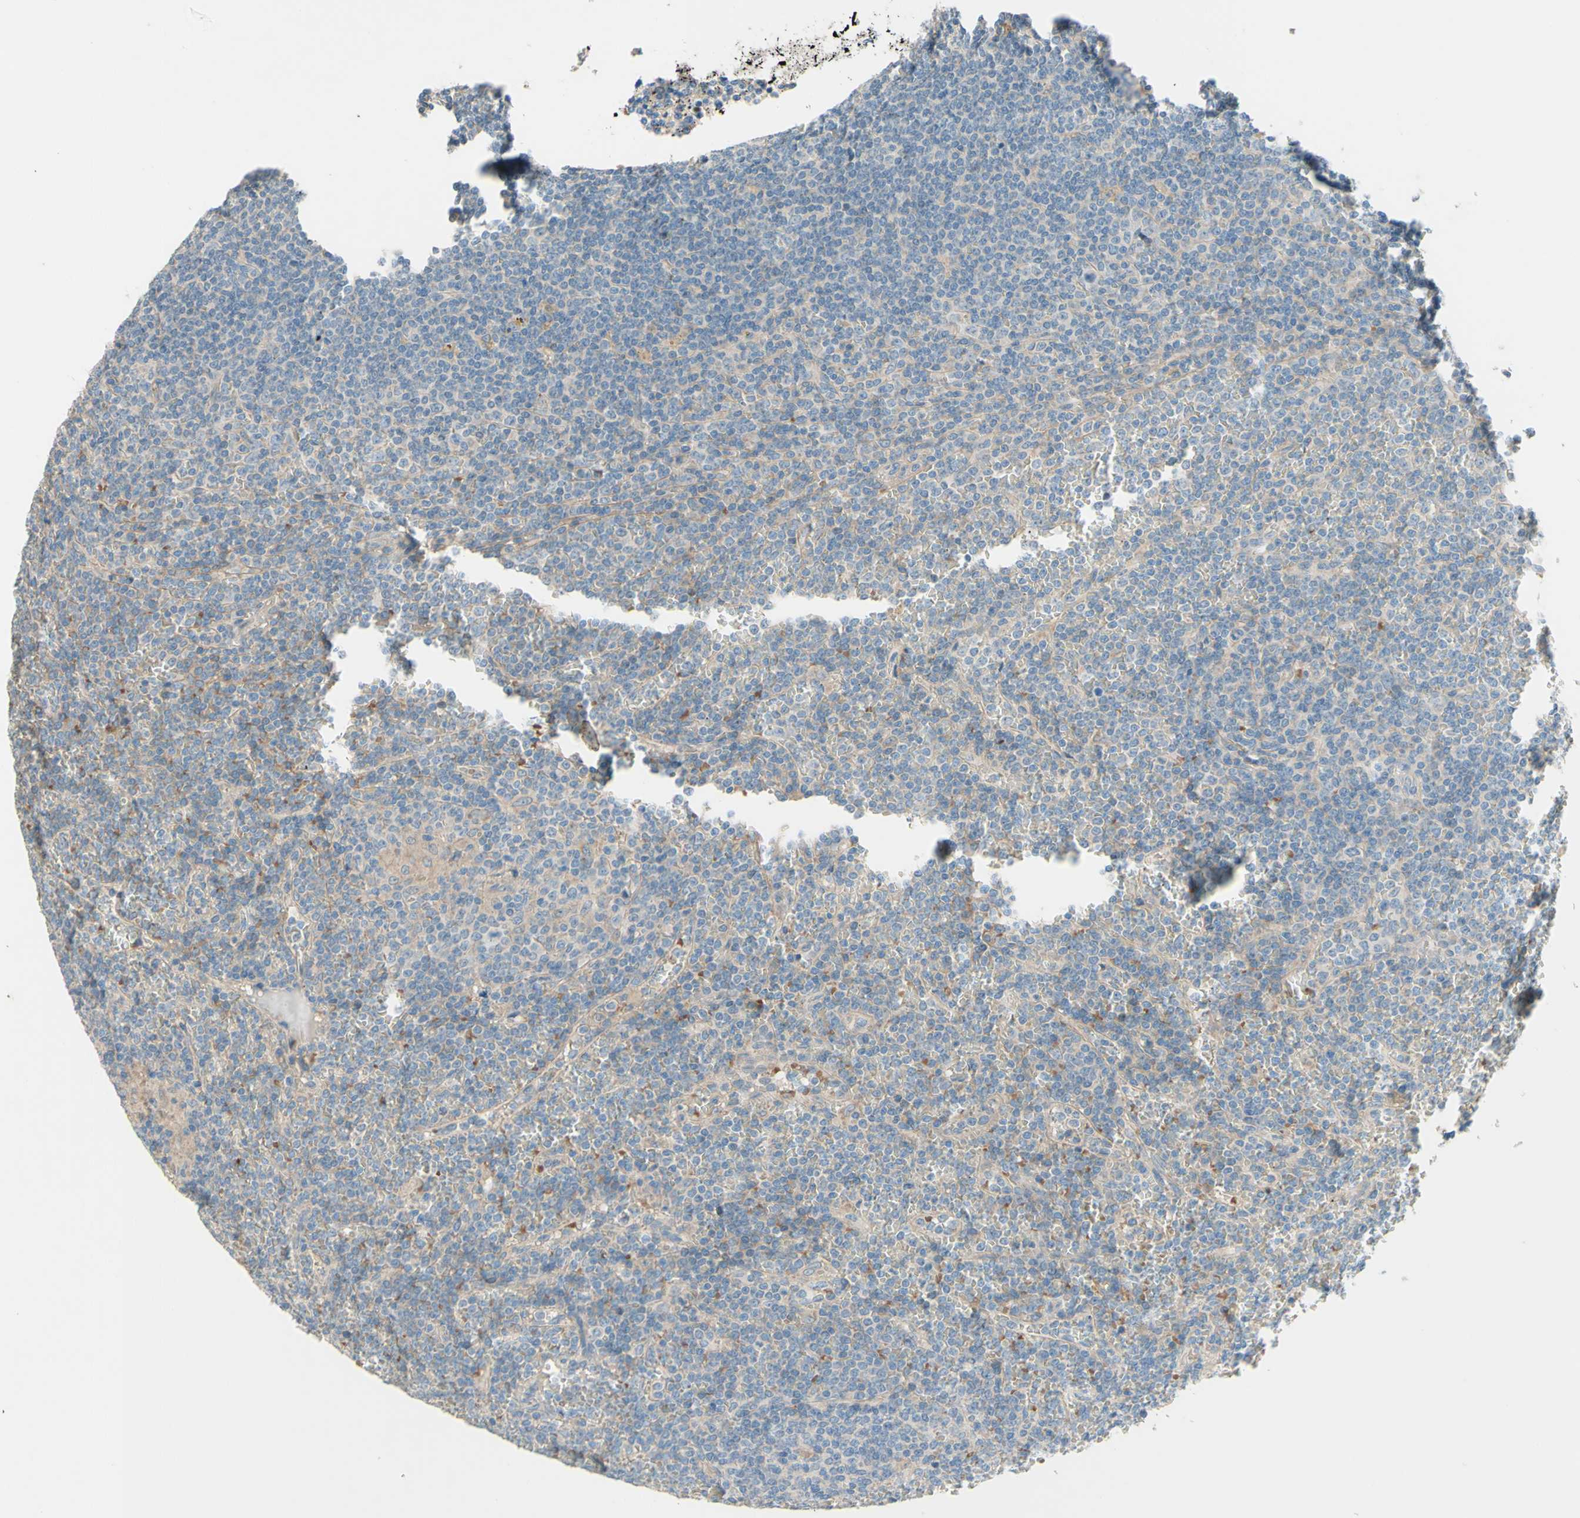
{"staining": {"intensity": "weak", "quantity": "25%-75%", "location": "cytoplasmic/membranous"}, "tissue": "lymphoma", "cell_type": "Tumor cells", "image_type": "cancer", "snomed": [{"axis": "morphology", "description": "Malignant lymphoma, non-Hodgkin's type, Low grade"}, {"axis": "topography", "description": "Spleen"}], "caption": "Weak cytoplasmic/membranous protein positivity is appreciated in about 25%-75% of tumor cells in low-grade malignant lymphoma, non-Hodgkin's type. (DAB (3,3'-diaminobenzidine) IHC, brown staining for protein, blue staining for nuclei).", "gene": "IL2", "patient": {"sex": "female", "age": 19}}